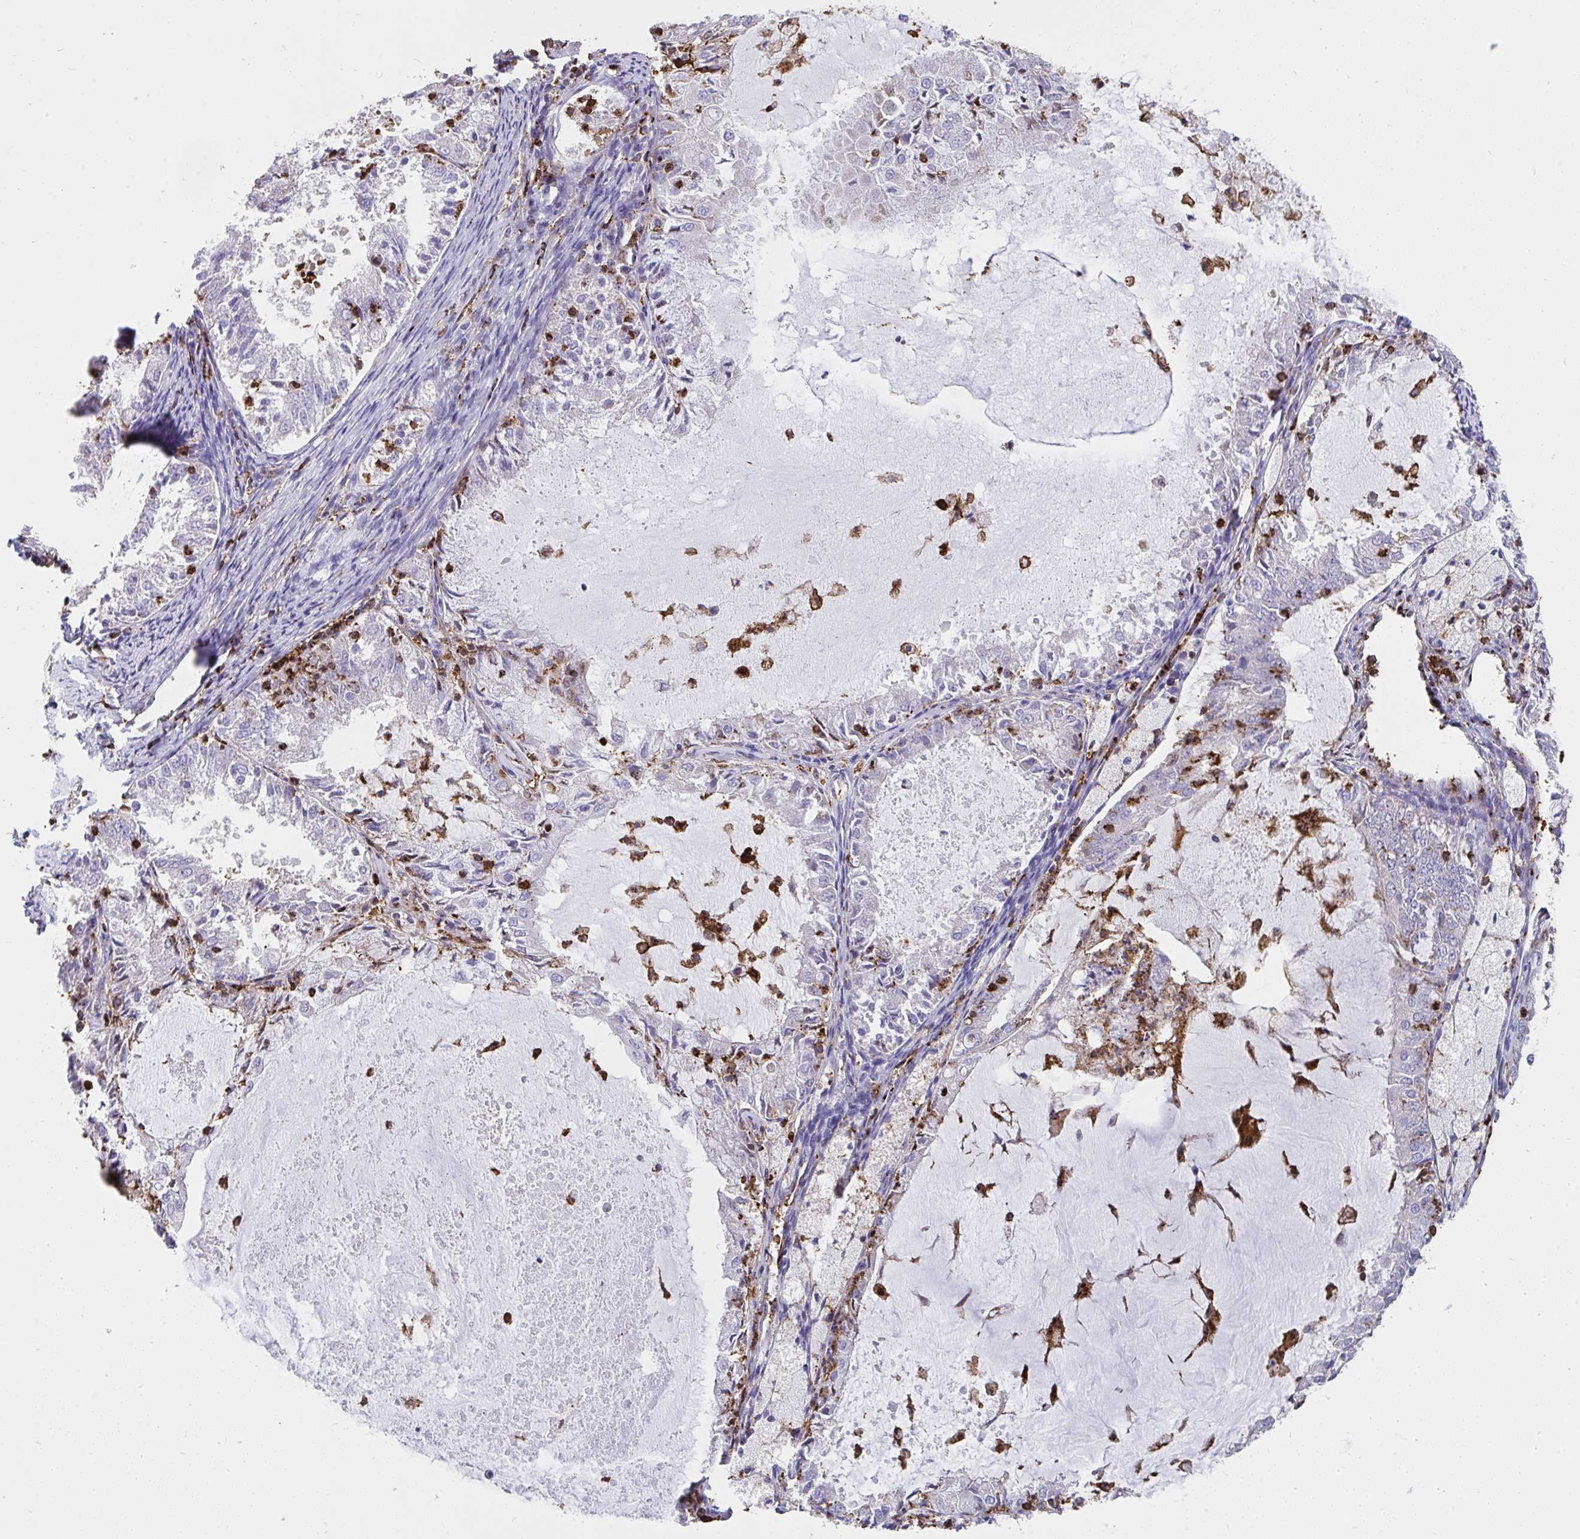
{"staining": {"intensity": "negative", "quantity": "none", "location": "none"}, "tissue": "endometrial cancer", "cell_type": "Tumor cells", "image_type": "cancer", "snomed": [{"axis": "morphology", "description": "Adenocarcinoma, NOS"}, {"axis": "topography", "description": "Endometrium"}], "caption": "Endometrial adenocarcinoma was stained to show a protein in brown. There is no significant expression in tumor cells. The staining was performed using DAB to visualize the protein expression in brown, while the nuclei were stained in blue with hematoxylin (Magnification: 20x).", "gene": "CFL1", "patient": {"sex": "female", "age": 57}}